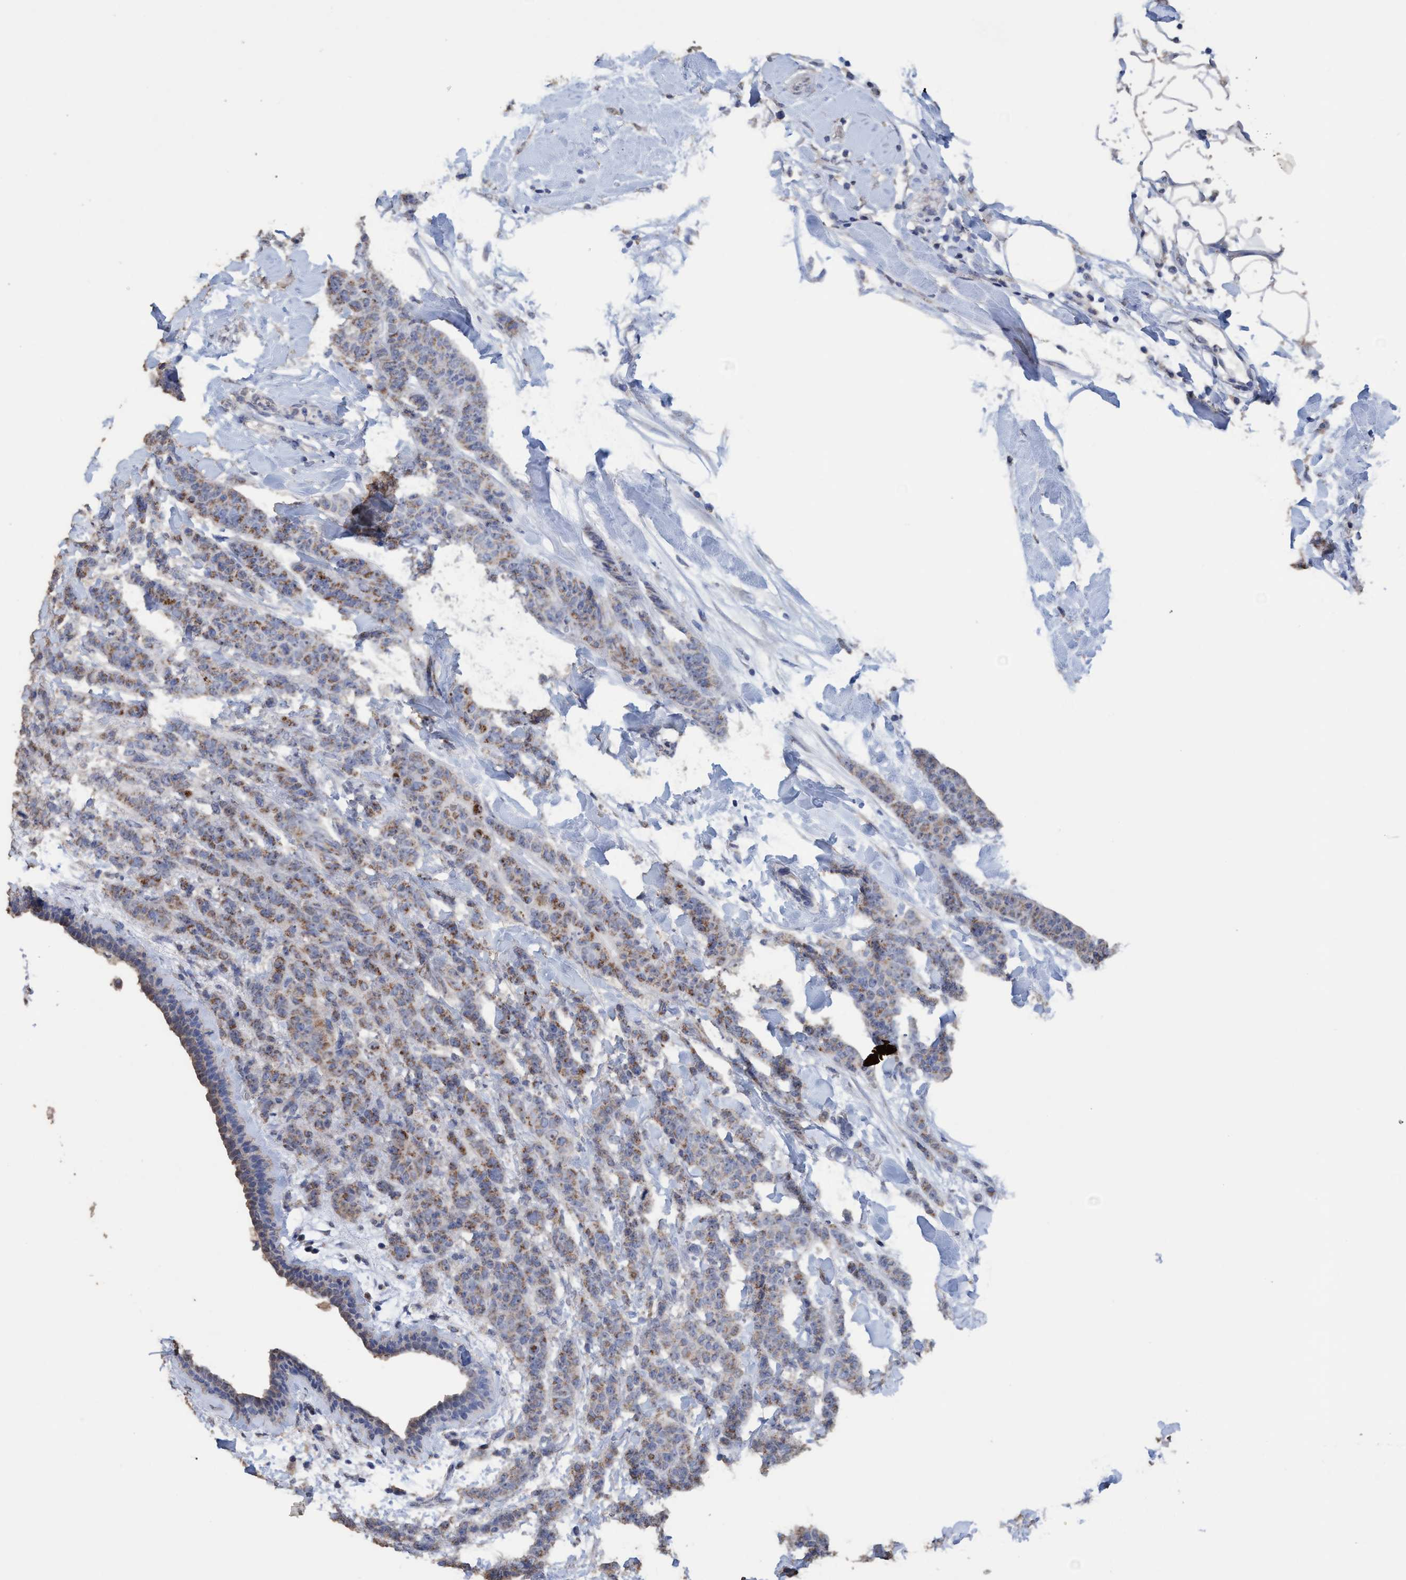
{"staining": {"intensity": "moderate", "quantity": ">75%", "location": "cytoplasmic/membranous"}, "tissue": "breast cancer", "cell_type": "Tumor cells", "image_type": "cancer", "snomed": [{"axis": "morphology", "description": "Normal tissue, NOS"}, {"axis": "morphology", "description": "Duct carcinoma"}, {"axis": "topography", "description": "Breast"}], "caption": "This image exhibits immunohistochemistry staining of human infiltrating ductal carcinoma (breast), with medium moderate cytoplasmic/membranous expression in about >75% of tumor cells.", "gene": "RSAD1", "patient": {"sex": "female", "age": 40}}